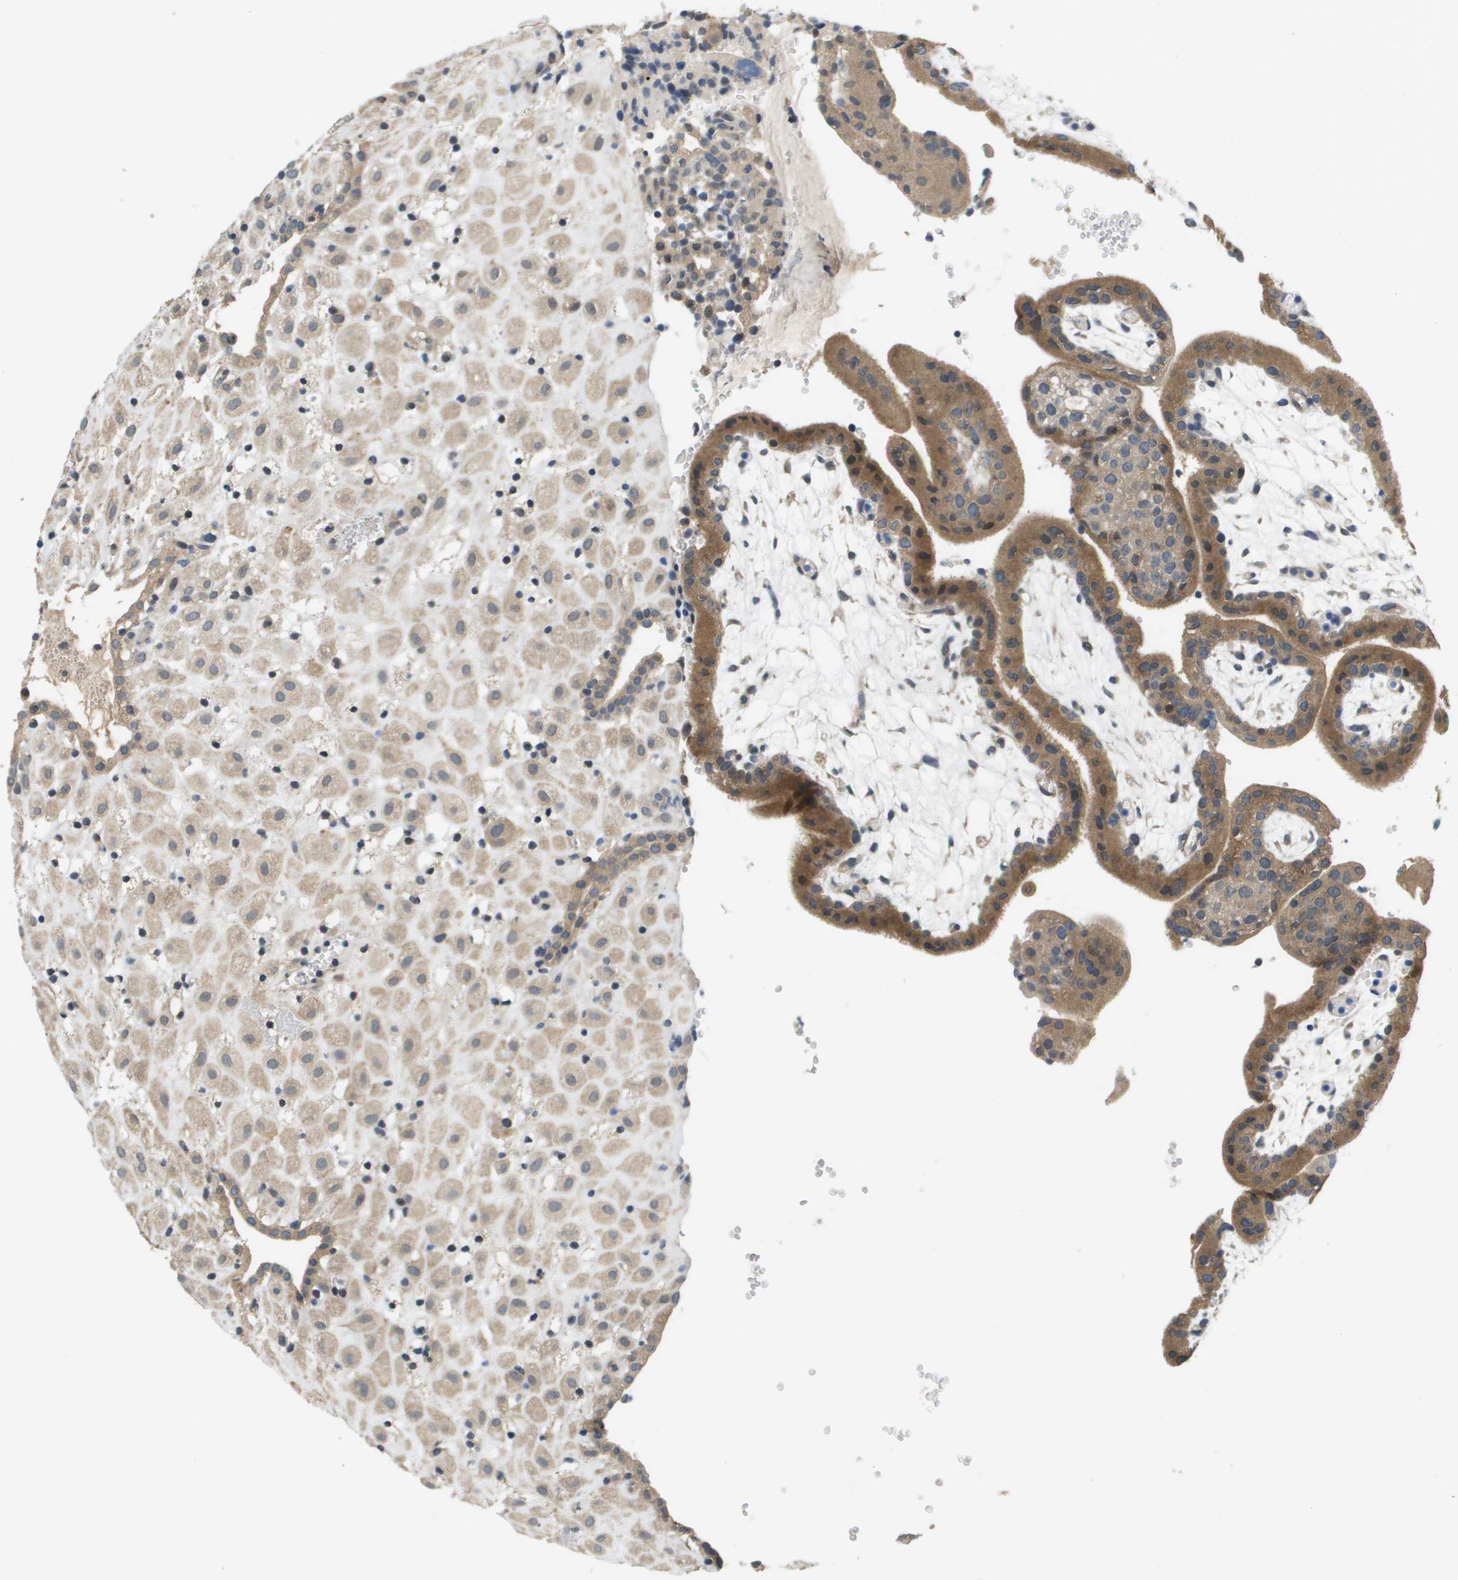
{"staining": {"intensity": "weak", "quantity": ">75%", "location": "cytoplasmic/membranous"}, "tissue": "placenta", "cell_type": "Decidual cells", "image_type": "normal", "snomed": [{"axis": "morphology", "description": "Normal tissue, NOS"}, {"axis": "topography", "description": "Placenta"}], "caption": "Weak cytoplasmic/membranous staining for a protein is seen in about >75% of decidual cells of normal placenta using immunohistochemistry.", "gene": "SLC25A20", "patient": {"sex": "female", "age": 18}}